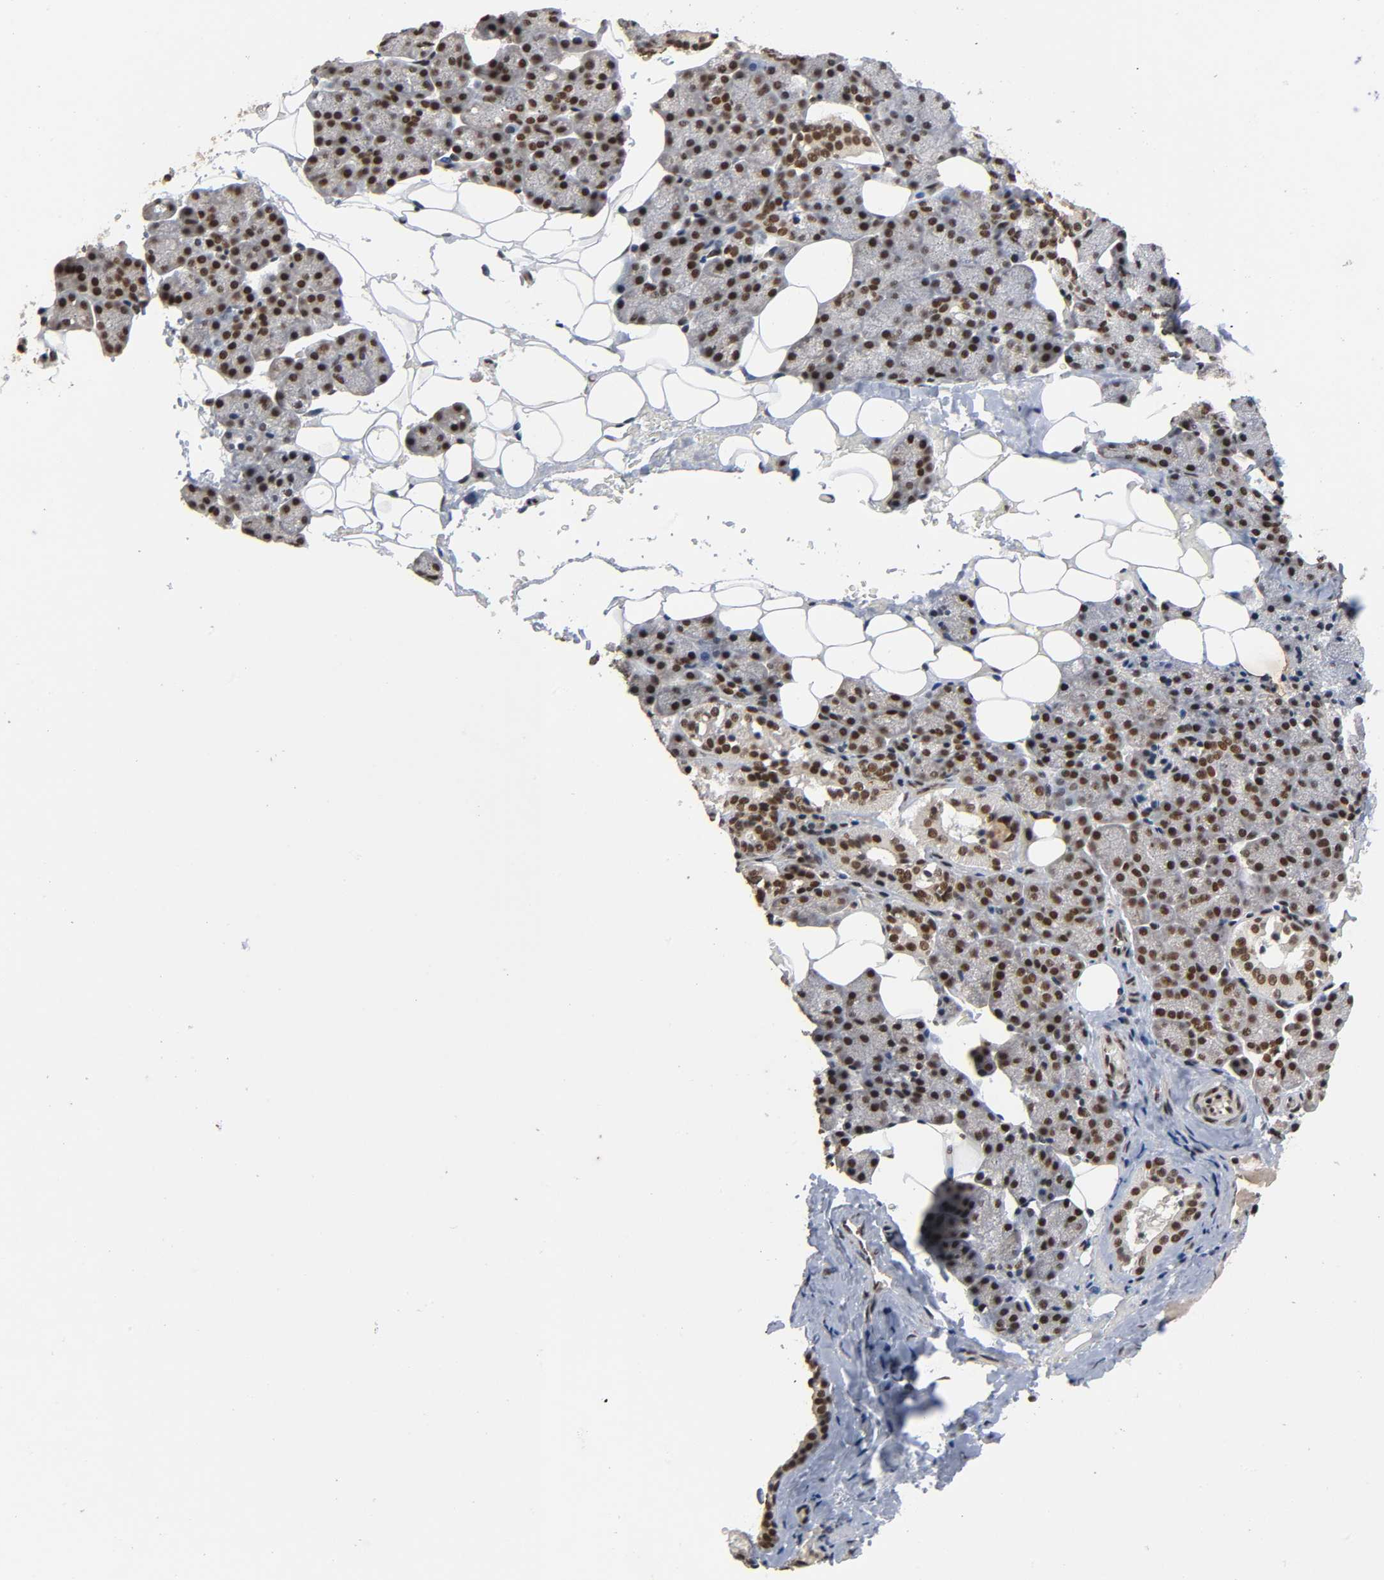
{"staining": {"intensity": "strong", "quantity": ">75%", "location": "nuclear"}, "tissue": "salivary gland", "cell_type": "Glandular cells", "image_type": "normal", "snomed": [{"axis": "morphology", "description": "Normal tissue, NOS"}, {"axis": "topography", "description": "Lymph node"}, {"axis": "topography", "description": "Salivary gland"}], "caption": "An immunohistochemistry image of unremarkable tissue is shown. Protein staining in brown shows strong nuclear positivity in salivary gland within glandular cells. (DAB = brown stain, brightfield microscopy at high magnification).", "gene": "ZNF384", "patient": {"sex": "male", "age": 8}}